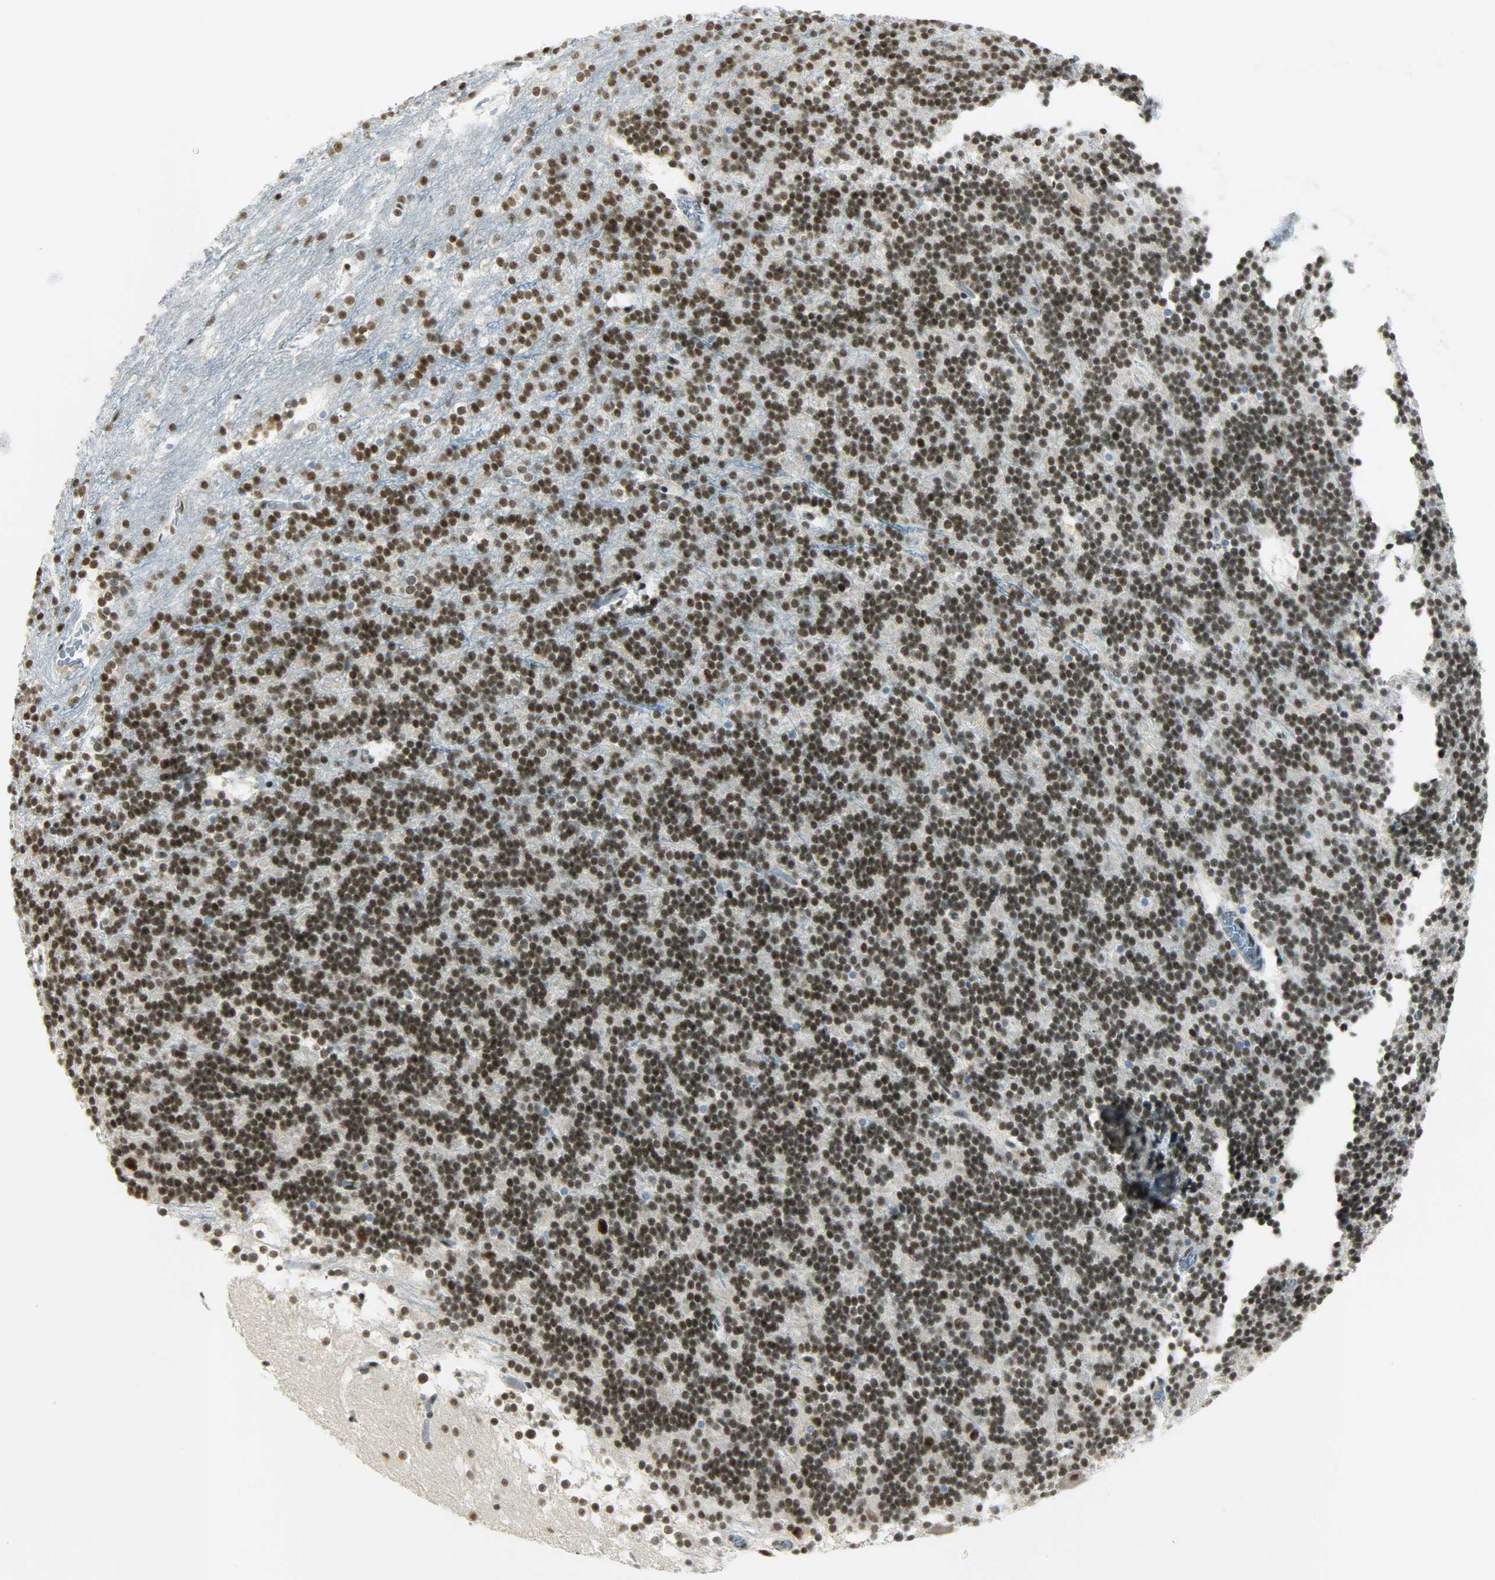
{"staining": {"intensity": "strong", "quantity": ">75%", "location": "nuclear"}, "tissue": "cerebellum", "cell_type": "Cells in granular layer", "image_type": "normal", "snomed": [{"axis": "morphology", "description": "Normal tissue, NOS"}, {"axis": "topography", "description": "Cerebellum"}], "caption": "Protein staining of unremarkable cerebellum demonstrates strong nuclear staining in approximately >75% of cells in granular layer.", "gene": "SUGP1", "patient": {"sex": "female", "age": 19}}